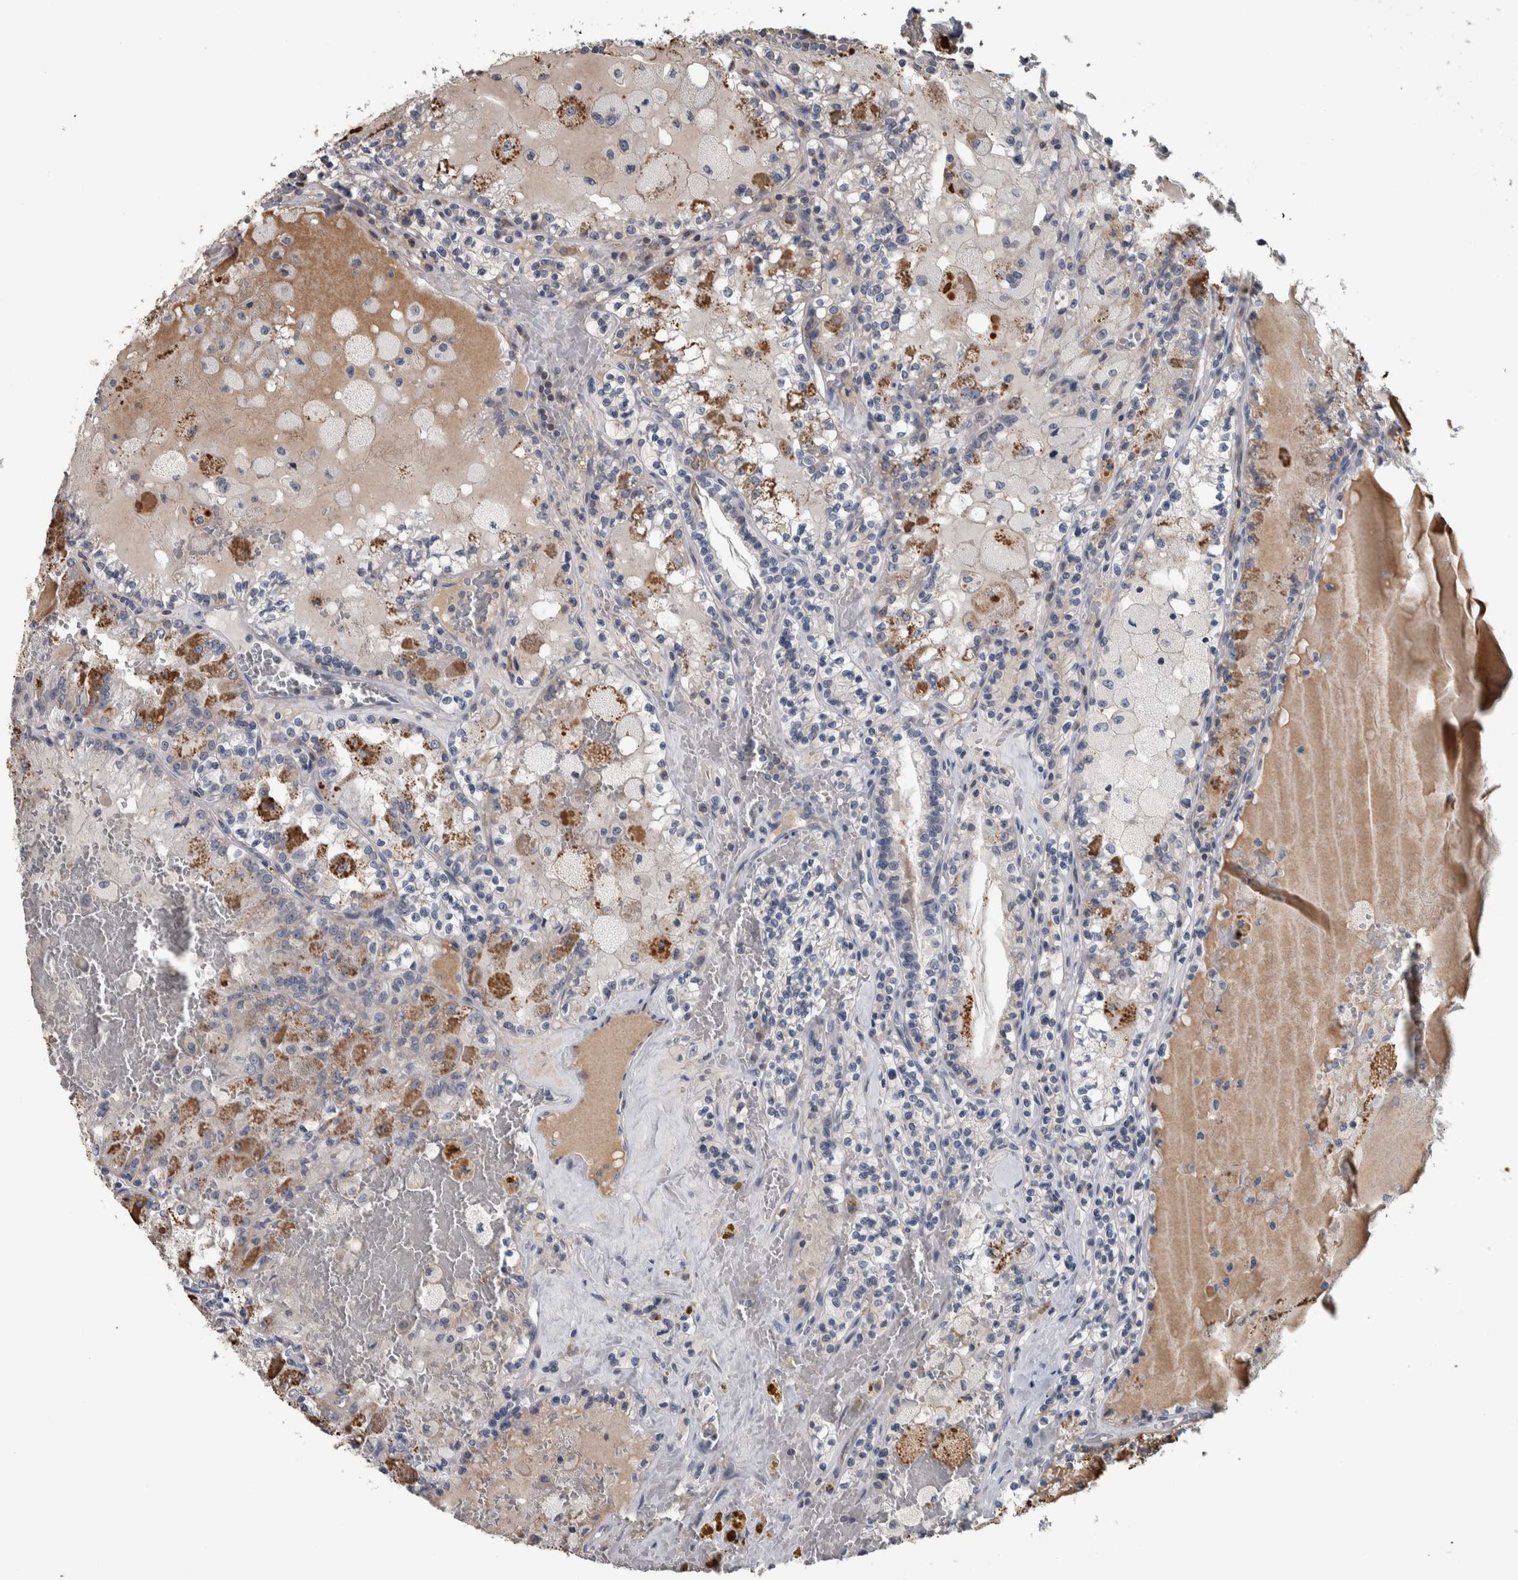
{"staining": {"intensity": "moderate", "quantity": "25%-75%", "location": "cytoplasmic/membranous"}, "tissue": "renal cancer", "cell_type": "Tumor cells", "image_type": "cancer", "snomed": [{"axis": "morphology", "description": "Adenocarcinoma, NOS"}, {"axis": "topography", "description": "Kidney"}], "caption": "This image exhibits immunohistochemistry (IHC) staining of adenocarcinoma (renal), with medium moderate cytoplasmic/membranous staining in about 25%-75% of tumor cells.", "gene": "CAVIN4", "patient": {"sex": "female", "age": 56}}